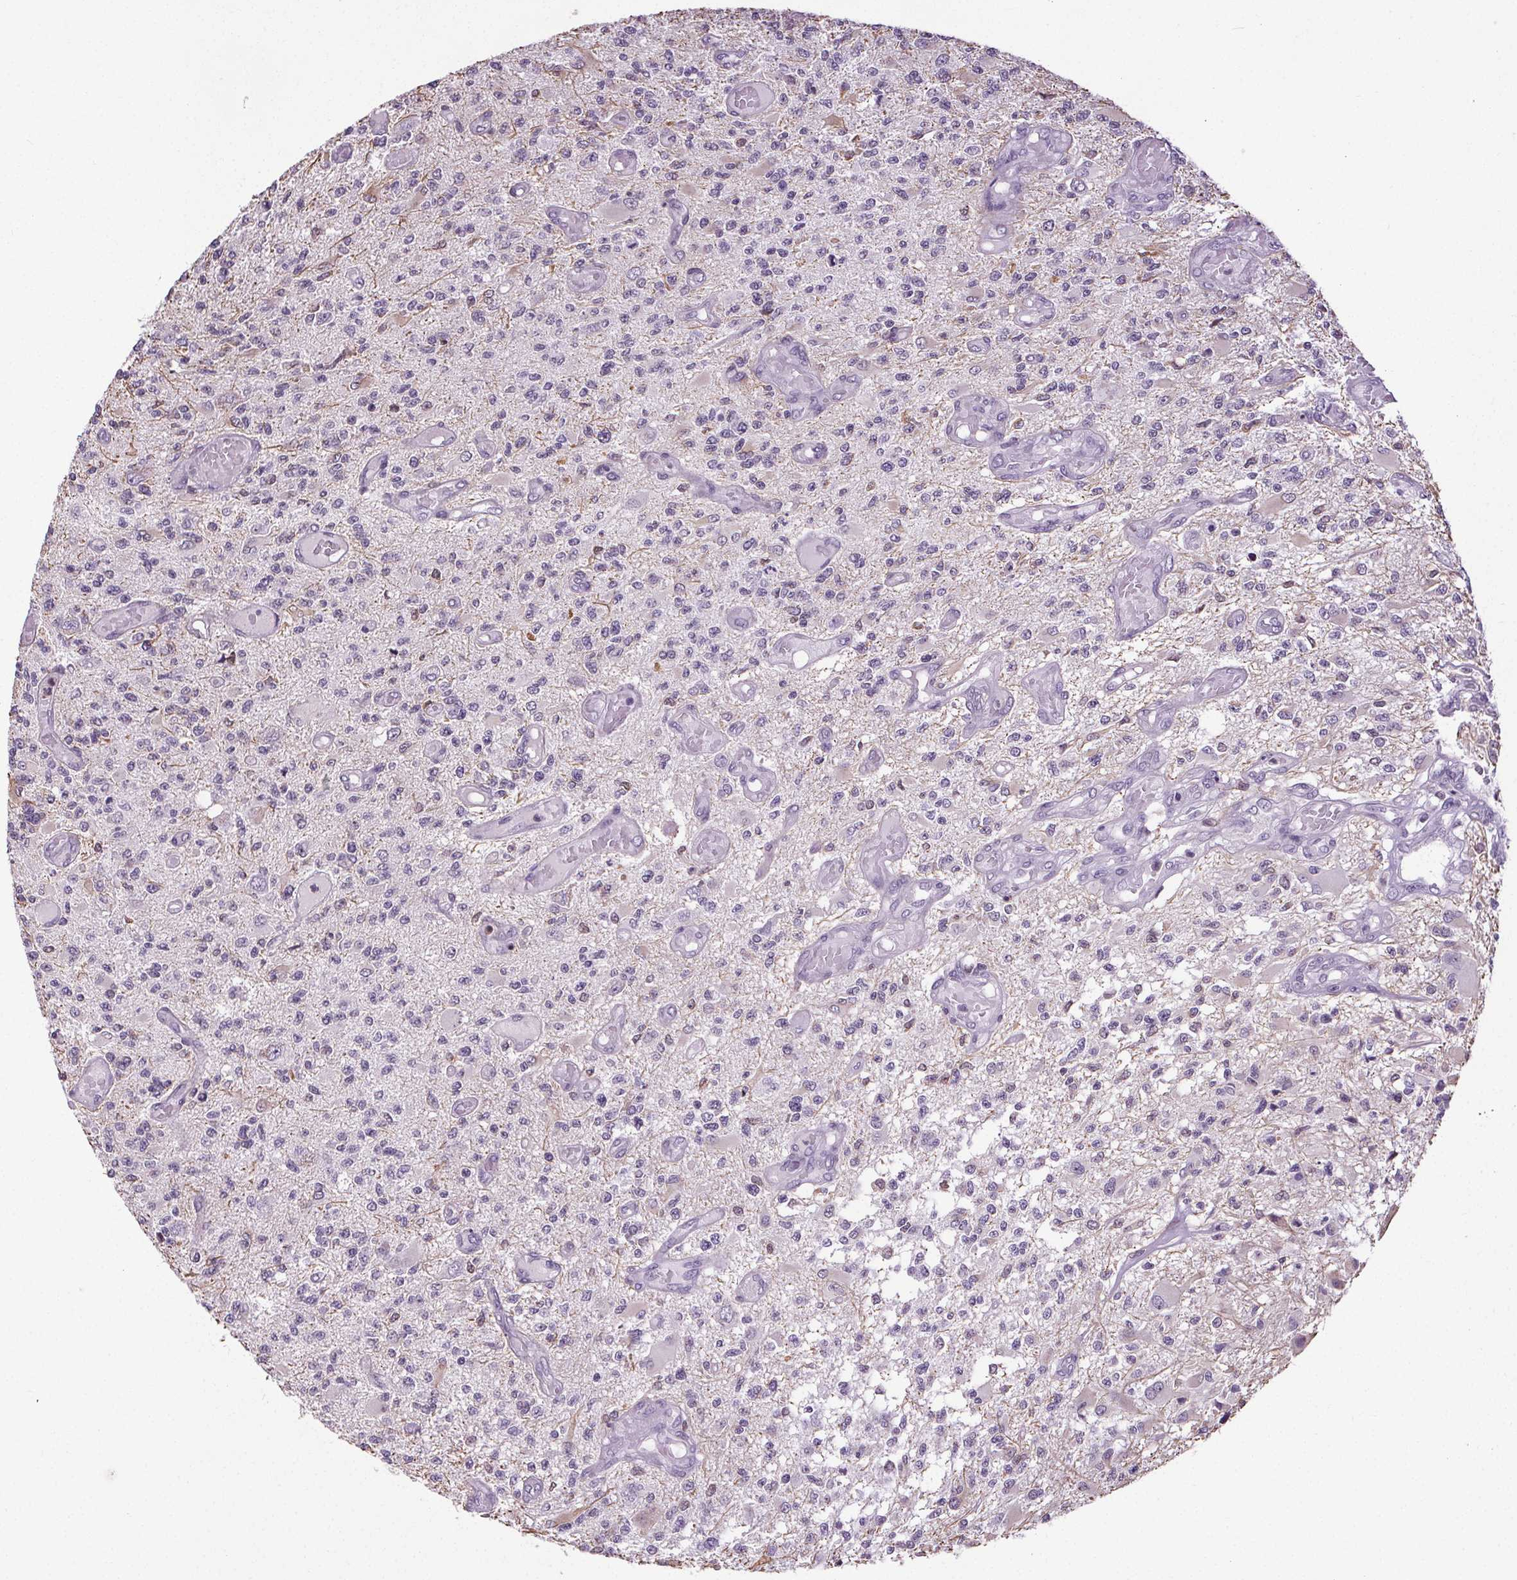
{"staining": {"intensity": "negative", "quantity": "none", "location": "none"}, "tissue": "glioma", "cell_type": "Tumor cells", "image_type": "cancer", "snomed": [{"axis": "morphology", "description": "Glioma, malignant, High grade"}, {"axis": "topography", "description": "Brain"}], "caption": "High-grade glioma (malignant) was stained to show a protein in brown. There is no significant staining in tumor cells.", "gene": "TMEM240", "patient": {"sex": "female", "age": 63}}